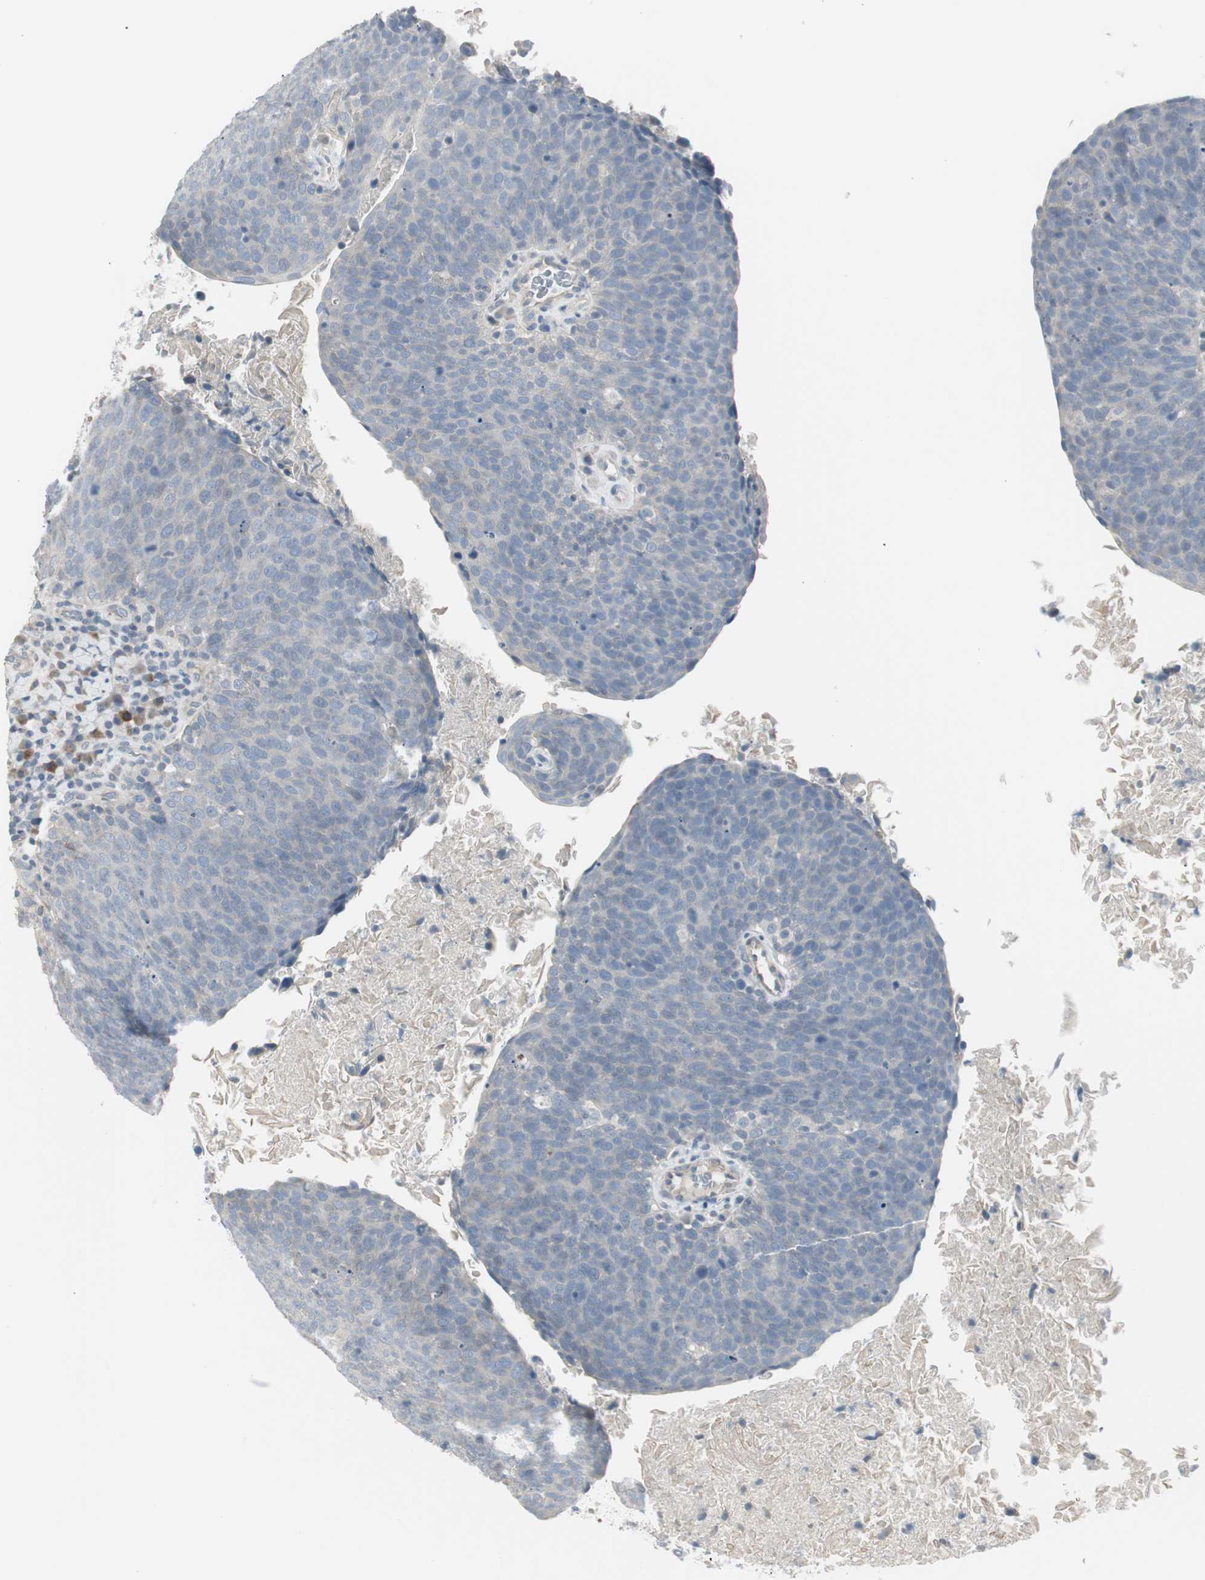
{"staining": {"intensity": "negative", "quantity": "none", "location": "none"}, "tissue": "head and neck cancer", "cell_type": "Tumor cells", "image_type": "cancer", "snomed": [{"axis": "morphology", "description": "Squamous cell carcinoma, NOS"}, {"axis": "morphology", "description": "Squamous cell carcinoma, metastatic, NOS"}, {"axis": "topography", "description": "Lymph node"}, {"axis": "topography", "description": "Head-Neck"}], "caption": "Immunohistochemical staining of head and neck squamous cell carcinoma reveals no significant expression in tumor cells.", "gene": "DMPK", "patient": {"sex": "male", "age": 62}}